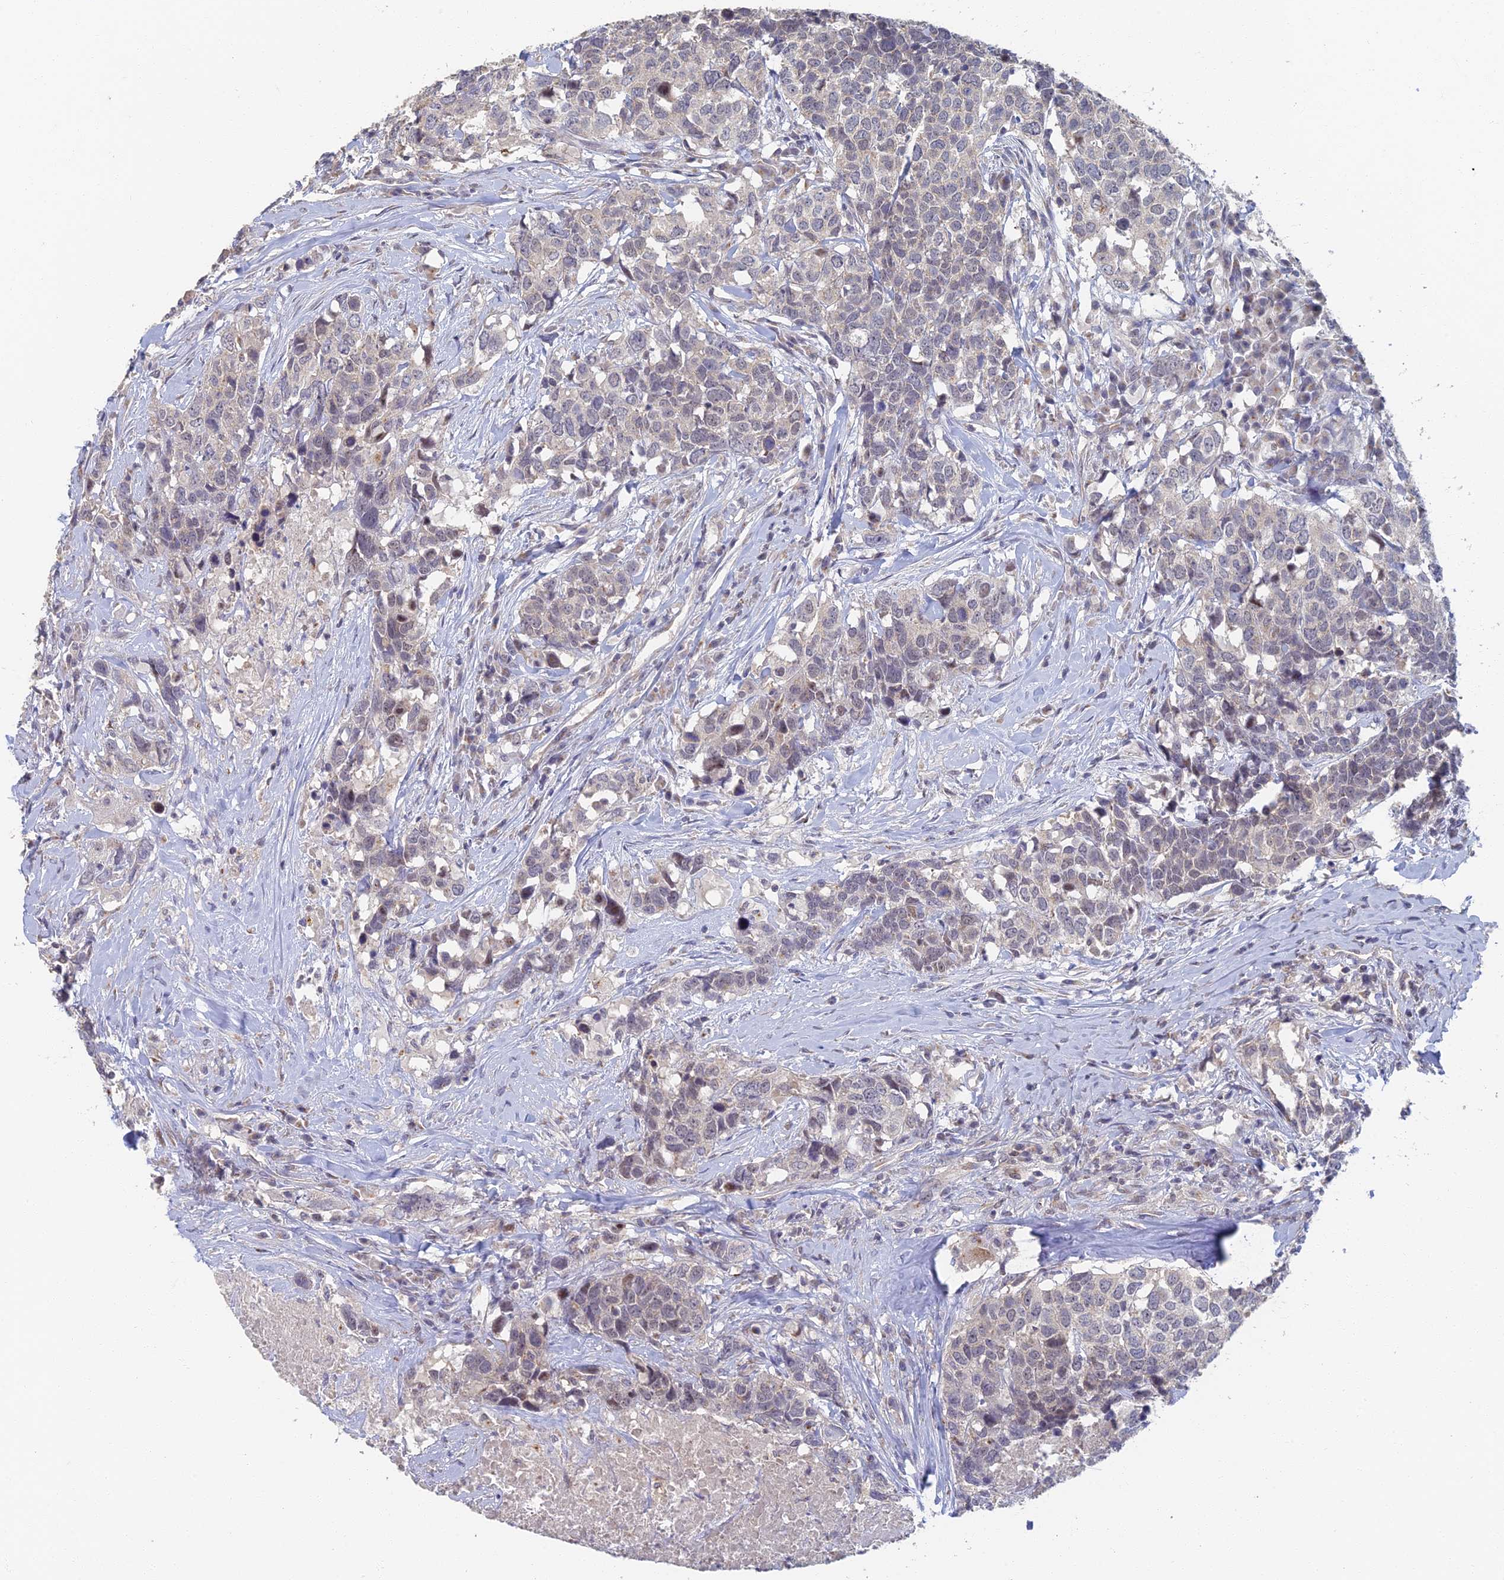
{"staining": {"intensity": "negative", "quantity": "none", "location": "none"}, "tissue": "head and neck cancer", "cell_type": "Tumor cells", "image_type": "cancer", "snomed": [{"axis": "morphology", "description": "Squamous cell carcinoma, NOS"}, {"axis": "topography", "description": "Head-Neck"}], "caption": "Tumor cells are negative for brown protein staining in head and neck squamous cell carcinoma. (Brightfield microscopy of DAB immunohistochemistry (IHC) at high magnification).", "gene": "GPATCH1", "patient": {"sex": "male", "age": 66}}